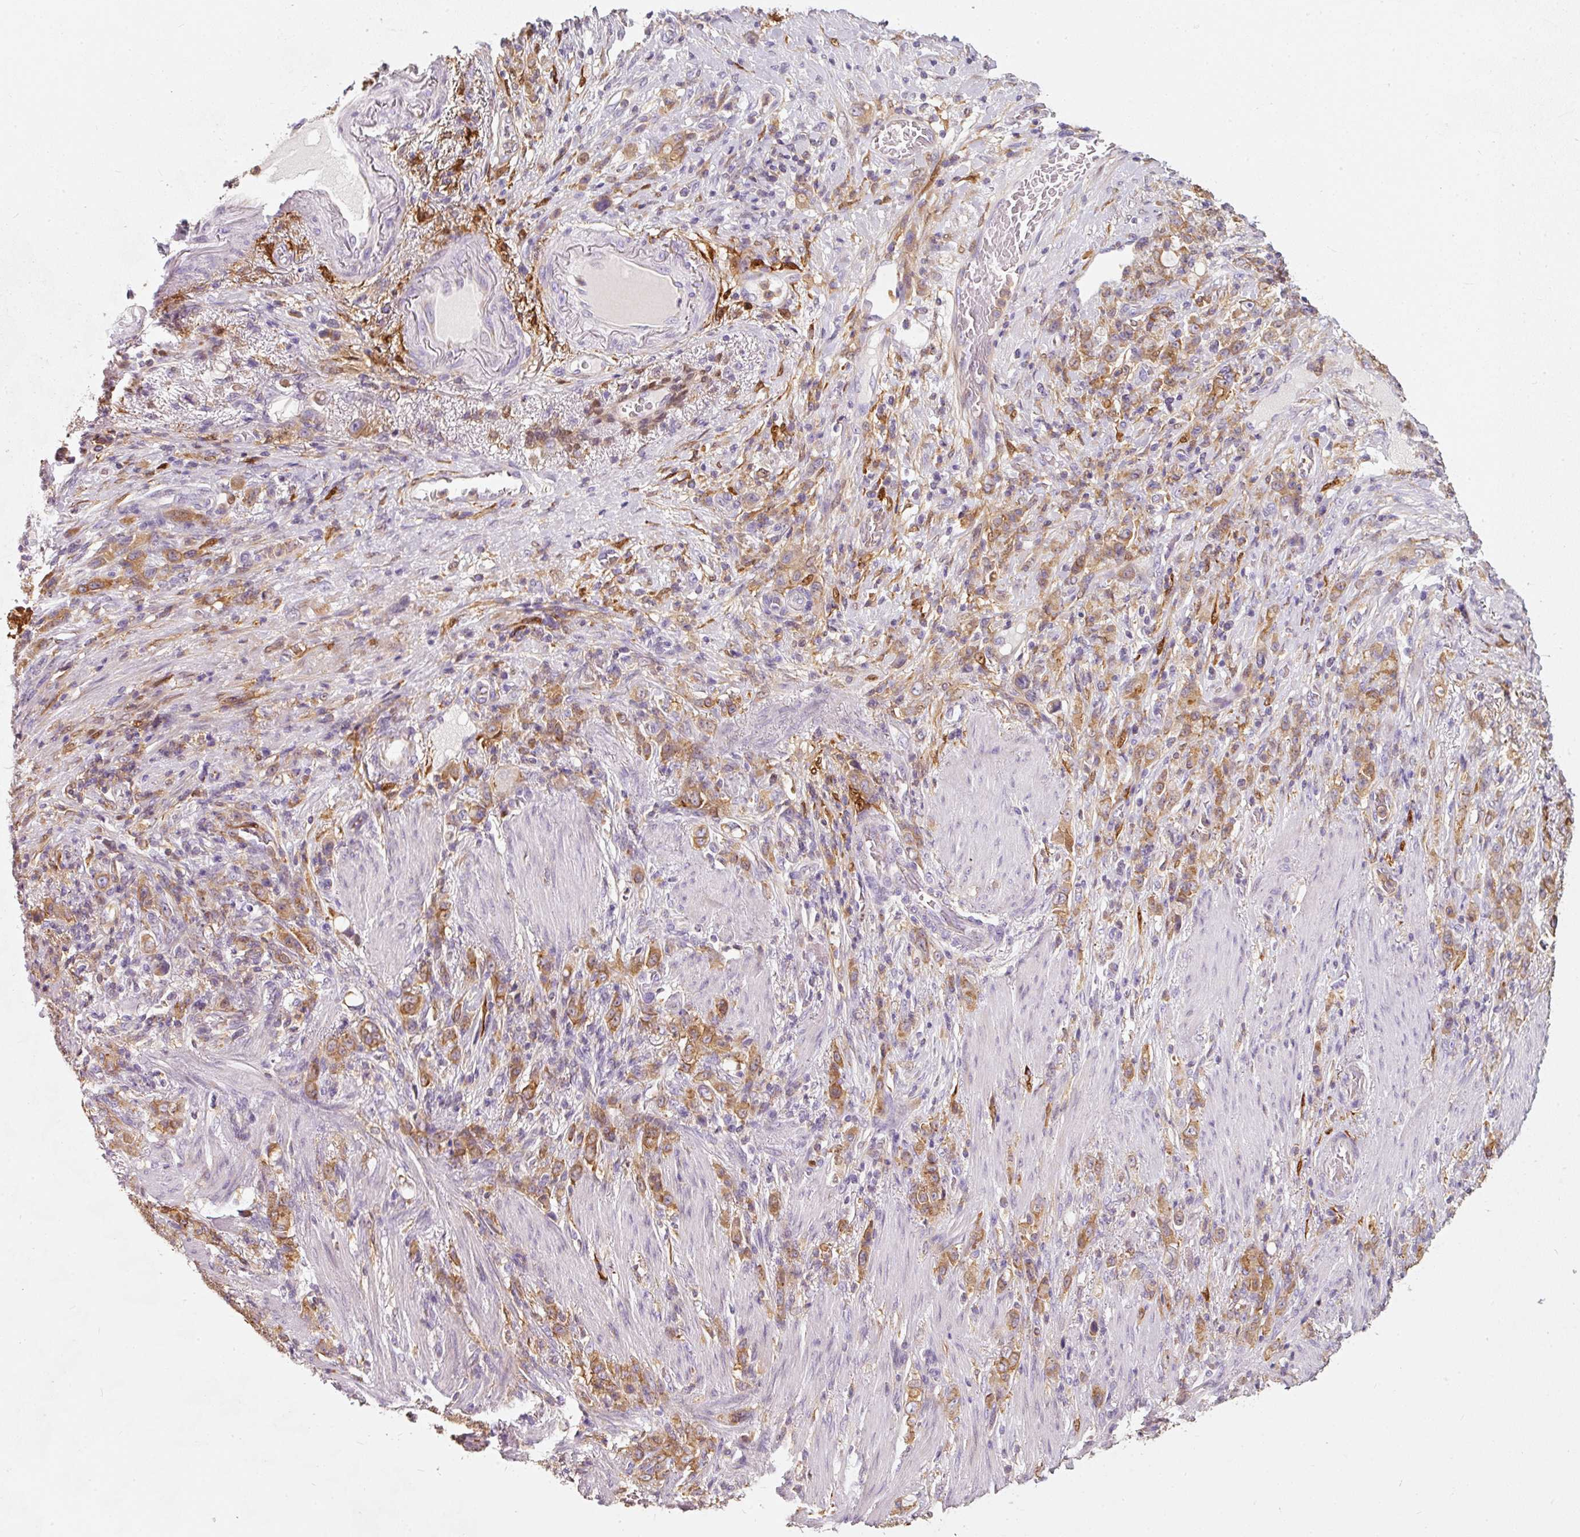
{"staining": {"intensity": "moderate", "quantity": ">75%", "location": "cytoplasmic/membranous"}, "tissue": "stomach cancer", "cell_type": "Tumor cells", "image_type": "cancer", "snomed": [{"axis": "morphology", "description": "Adenocarcinoma, NOS"}, {"axis": "topography", "description": "Stomach"}], "caption": "Immunohistochemistry (IHC) image of neoplastic tissue: human stomach cancer (adenocarcinoma) stained using IHC demonstrates medium levels of moderate protein expression localized specifically in the cytoplasmic/membranous of tumor cells, appearing as a cytoplasmic/membranous brown color.", "gene": "IQGAP2", "patient": {"sex": "female", "age": 79}}